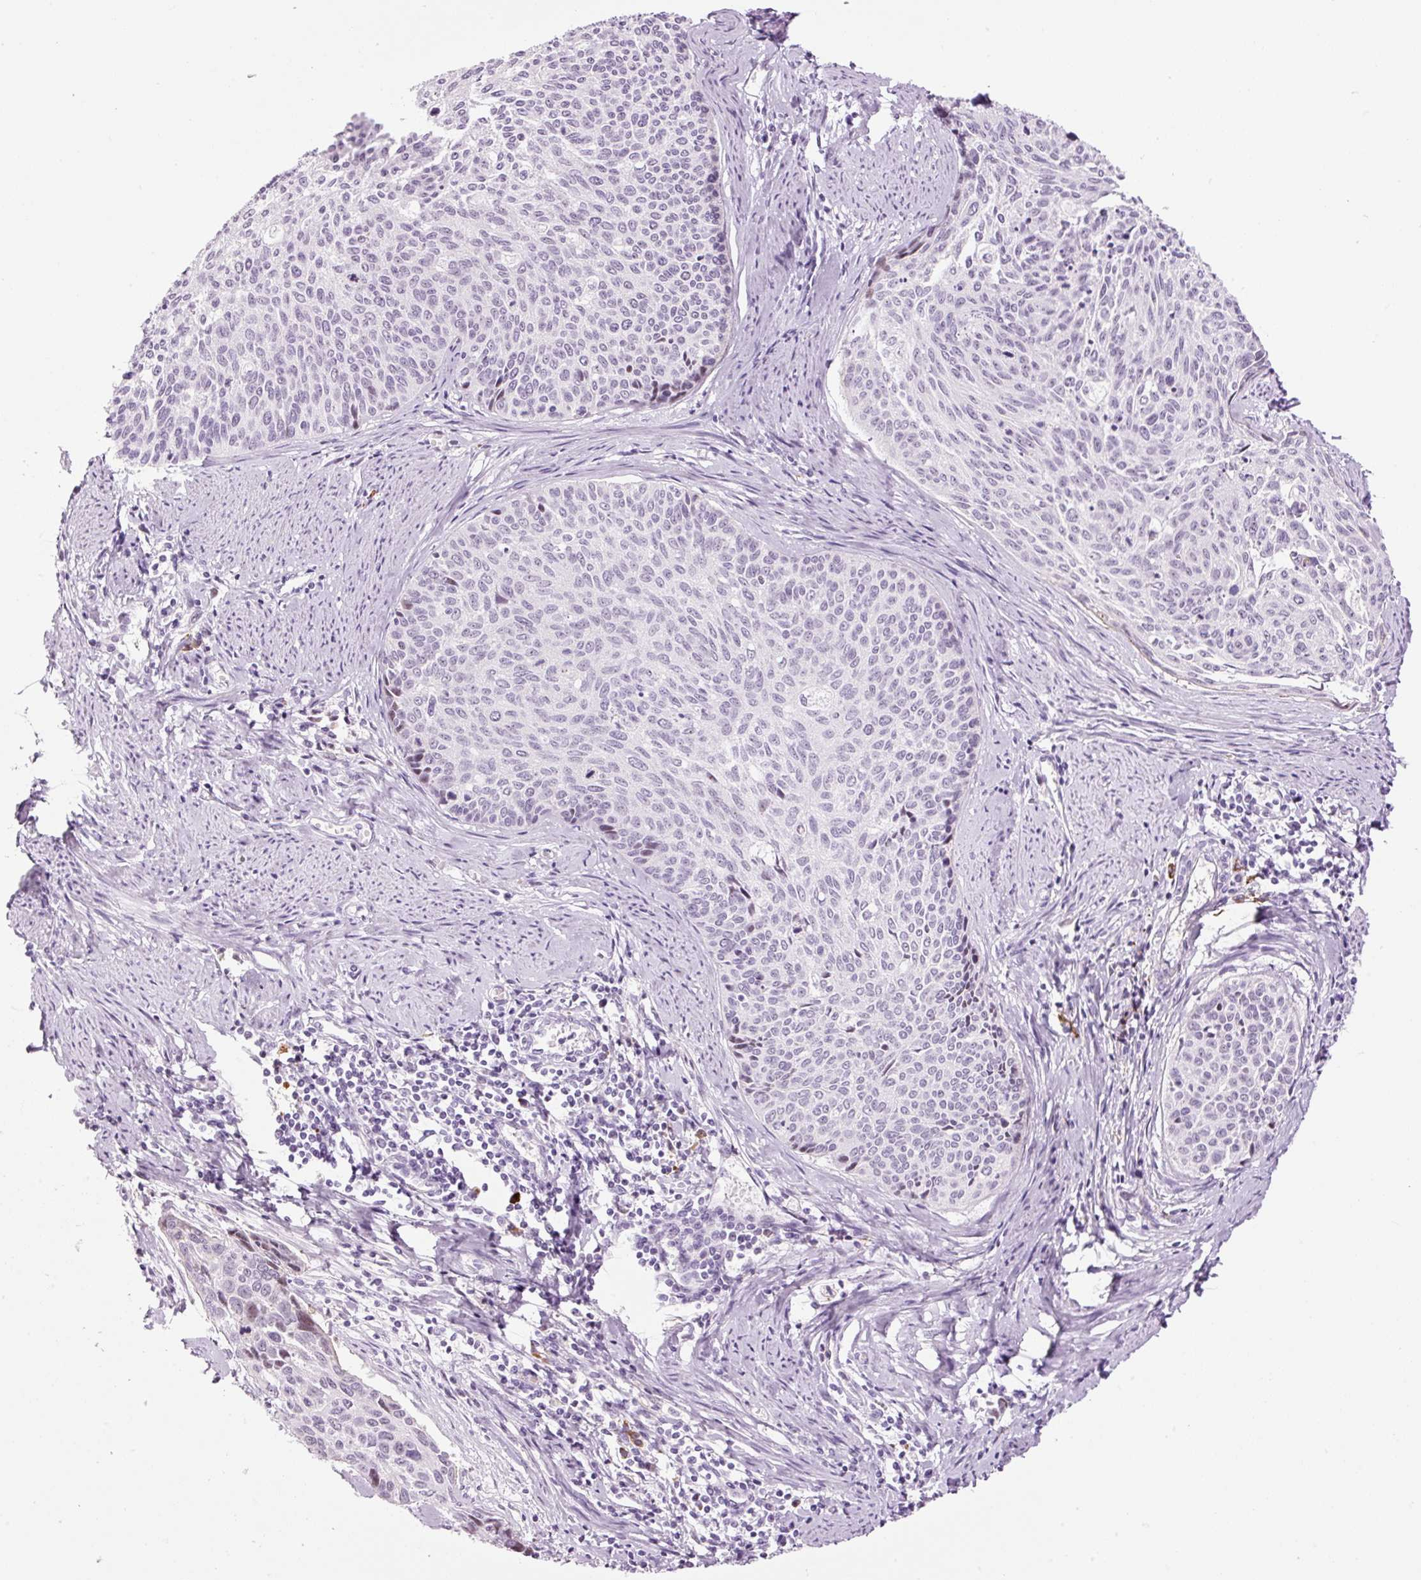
{"staining": {"intensity": "negative", "quantity": "none", "location": "none"}, "tissue": "cervical cancer", "cell_type": "Tumor cells", "image_type": "cancer", "snomed": [{"axis": "morphology", "description": "Squamous cell carcinoma, NOS"}, {"axis": "topography", "description": "Cervix"}], "caption": "Immunohistochemistry (IHC) of cervical cancer reveals no expression in tumor cells.", "gene": "KLF1", "patient": {"sex": "female", "age": 55}}